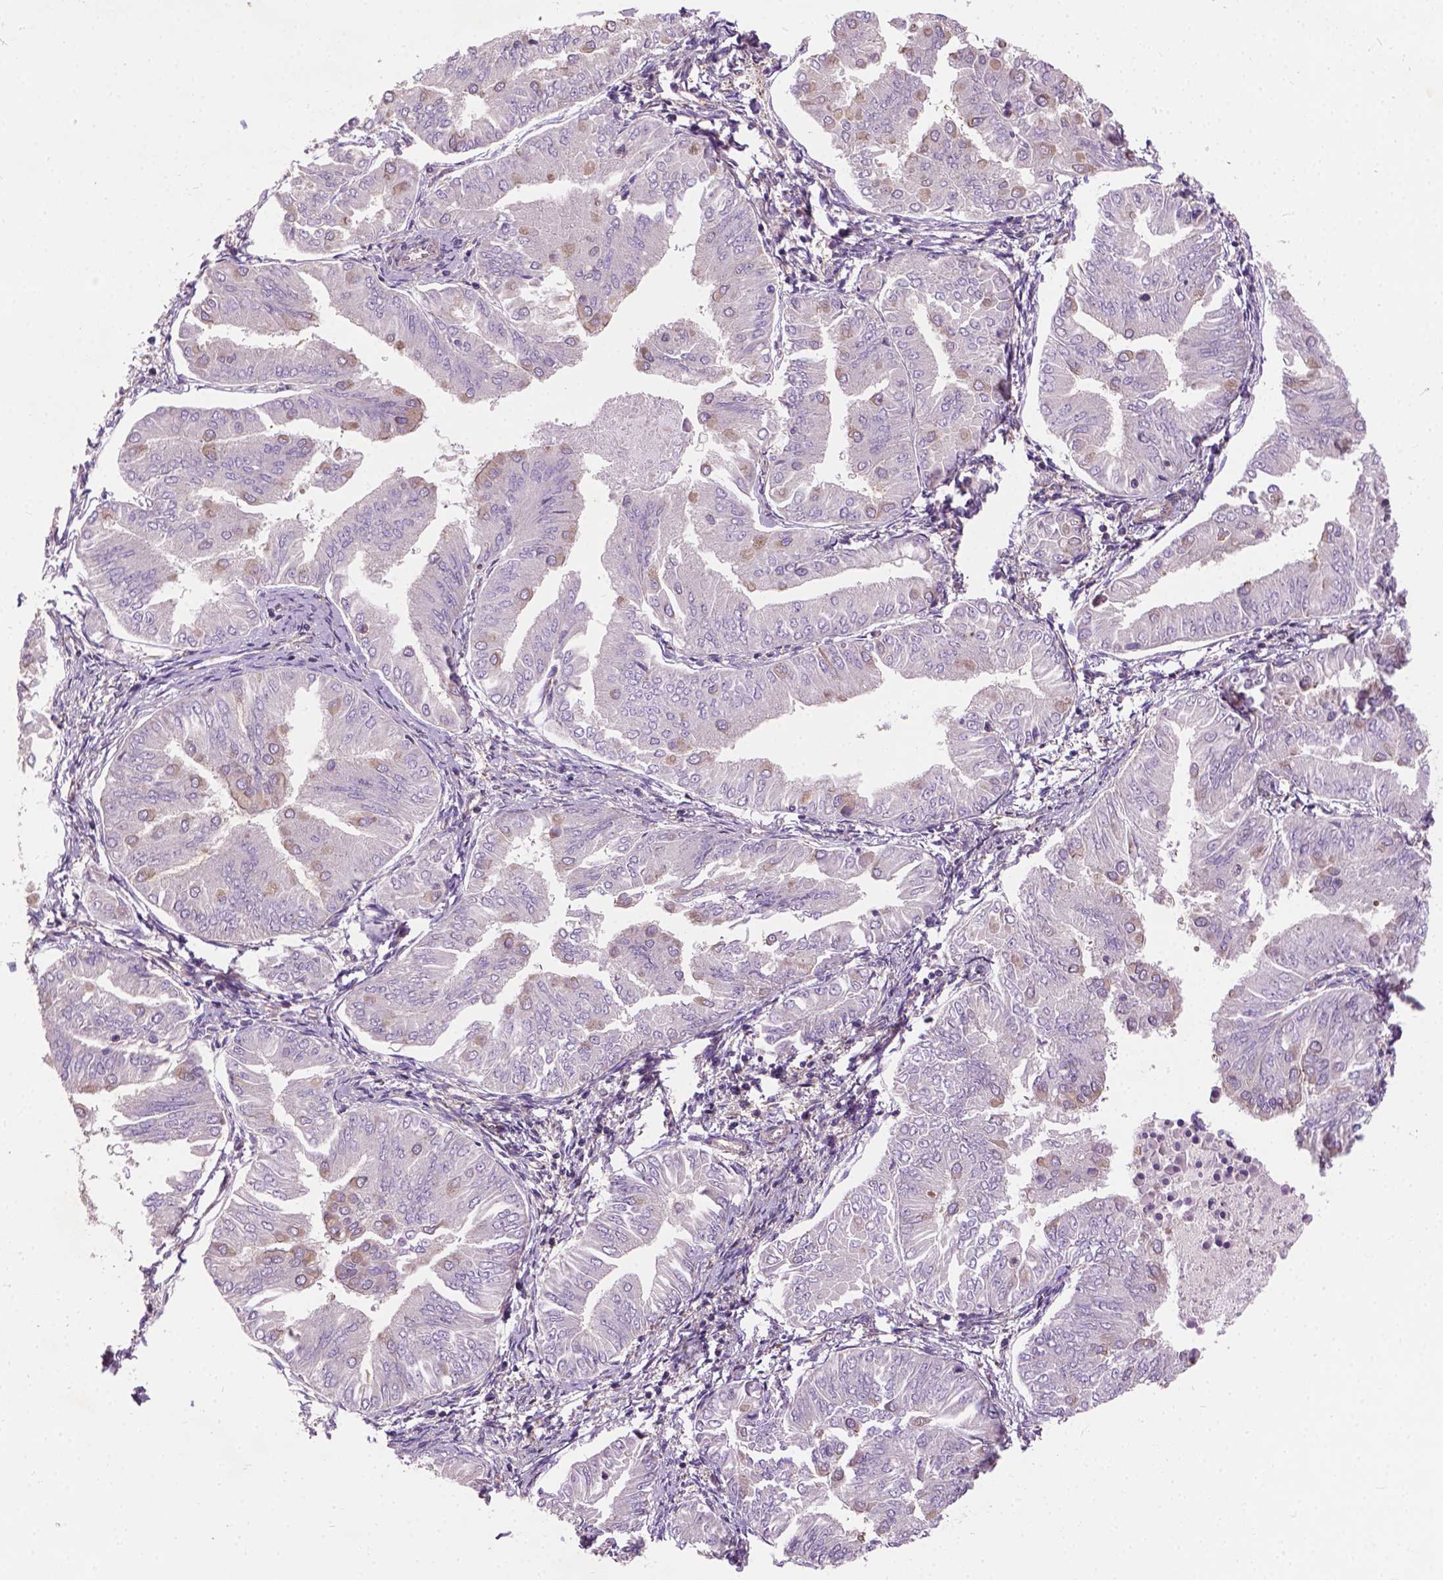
{"staining": {"intensity": "weak", "quantity": "<25%", "location": "cytoplasmic/membranous"}, "tissue": "endometrial cancer", "cell_type": "Tumor cells", "image_type": "cancer", "snomed": [{"axis": "morphology", "description": "Adenocarcinoma, NOS"}, {"axis": "topography", "description": "Endometrium"}], "caption": "IHC micrograph of human endometrial cancer (adenocarcinoma) stained for a protein (brown), which reveals no positivity in tumor cells. Brightfield microscopy of immunohistochemistry (IHC) stained with DAB (brown) and hematoxylin (blue), captured at high magnification.", "gene": "MZT1", "patient": {"sex": "female", "age": 53}}